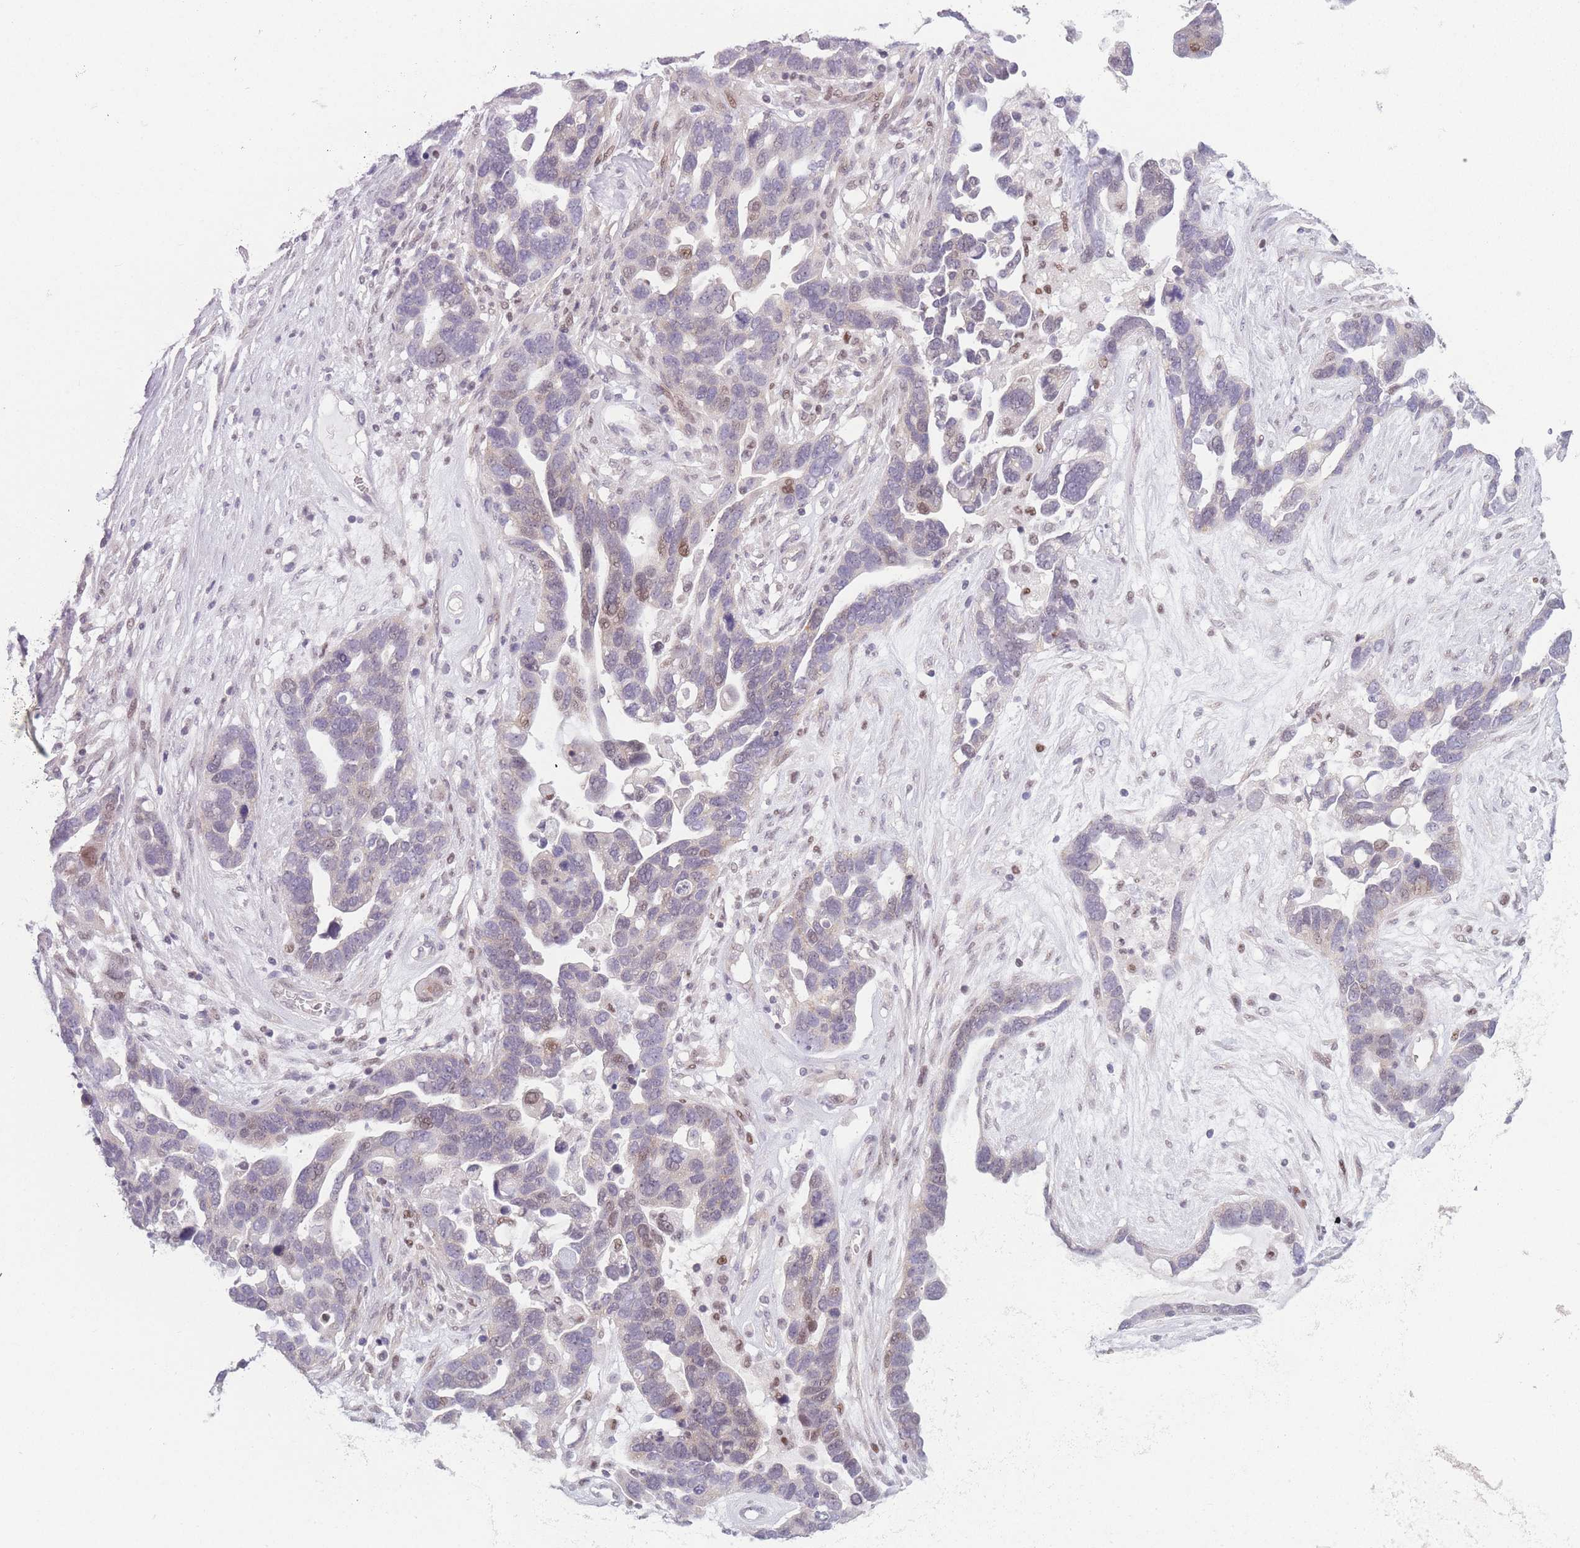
{"staining": {"intensity": "moderate", "quantity": "<25%", "location": "nuclear"}, "tissue": "ovarian cancer", "cell_type": "Tumor cells", "image_type": "cancer", "snomed": [{"axis": "morphology", "description": "Cystadenocarcinoma, serous, NOS"}, {"axis": "topography", "description": "Ovary"}], "caption": "Ovarian serous cystadenocarcinoma tissue demonstrates moderate nuclear expression in about <25% of tumor cells (DAB = brown stain, brightfield microscopy at high magnification).", "gene": "ZNF439", "patient": {"sex": "female", "age": 54}}